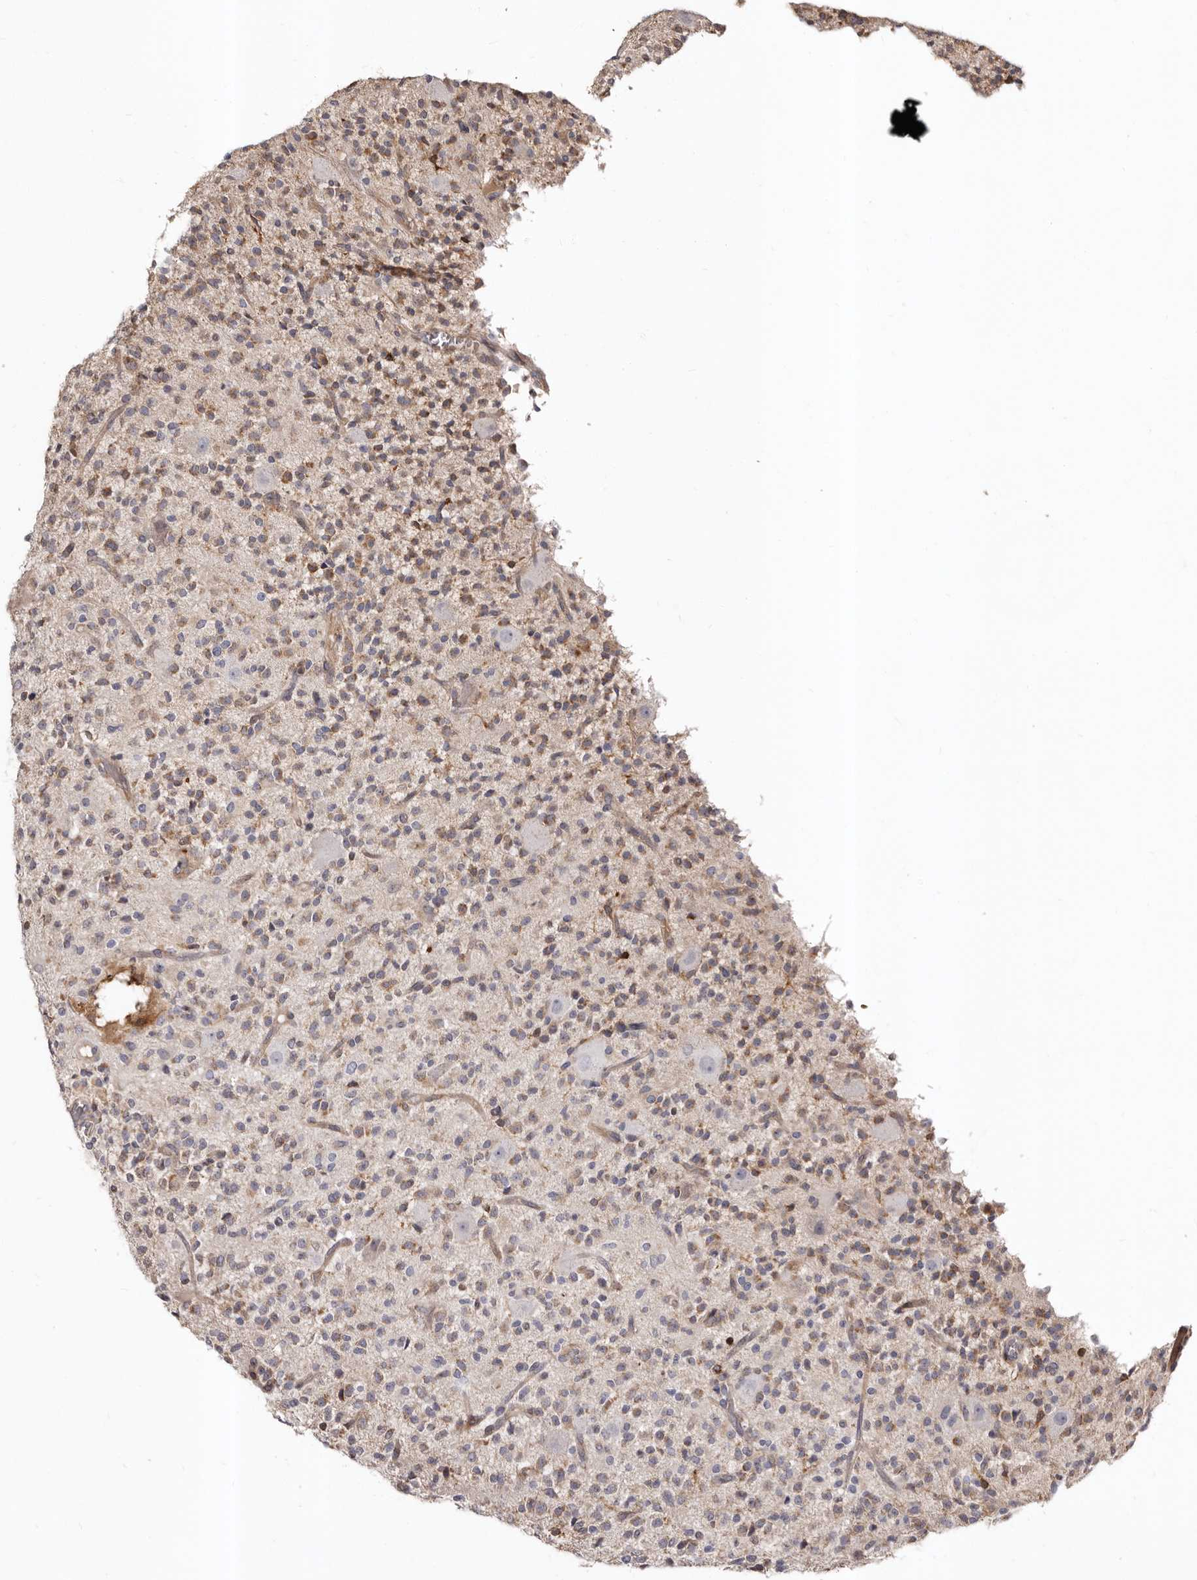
{"staining": {"intensity": "moderate", "quantity": "<25%", "location": "cytoplasmic/membranous"}, "tissue": "glioma", "cell_type": "Tumor cells", "image_type": "cancer", "snomed": [{"axis": "morphology", "description": "Glioma, malignant, High grade"}, {"axis": "topography", "description": "Brain"}], "caption": "IHC (DAB (3,3'-diaminobenzidine)) staining of malignant glioma (high-grade) reveals moderate cytoplasmic/membranous protein positivity in approximately <25% of tumor cells.", "gene": "BAX", "patient": {"sex": "male", "age": 34}}